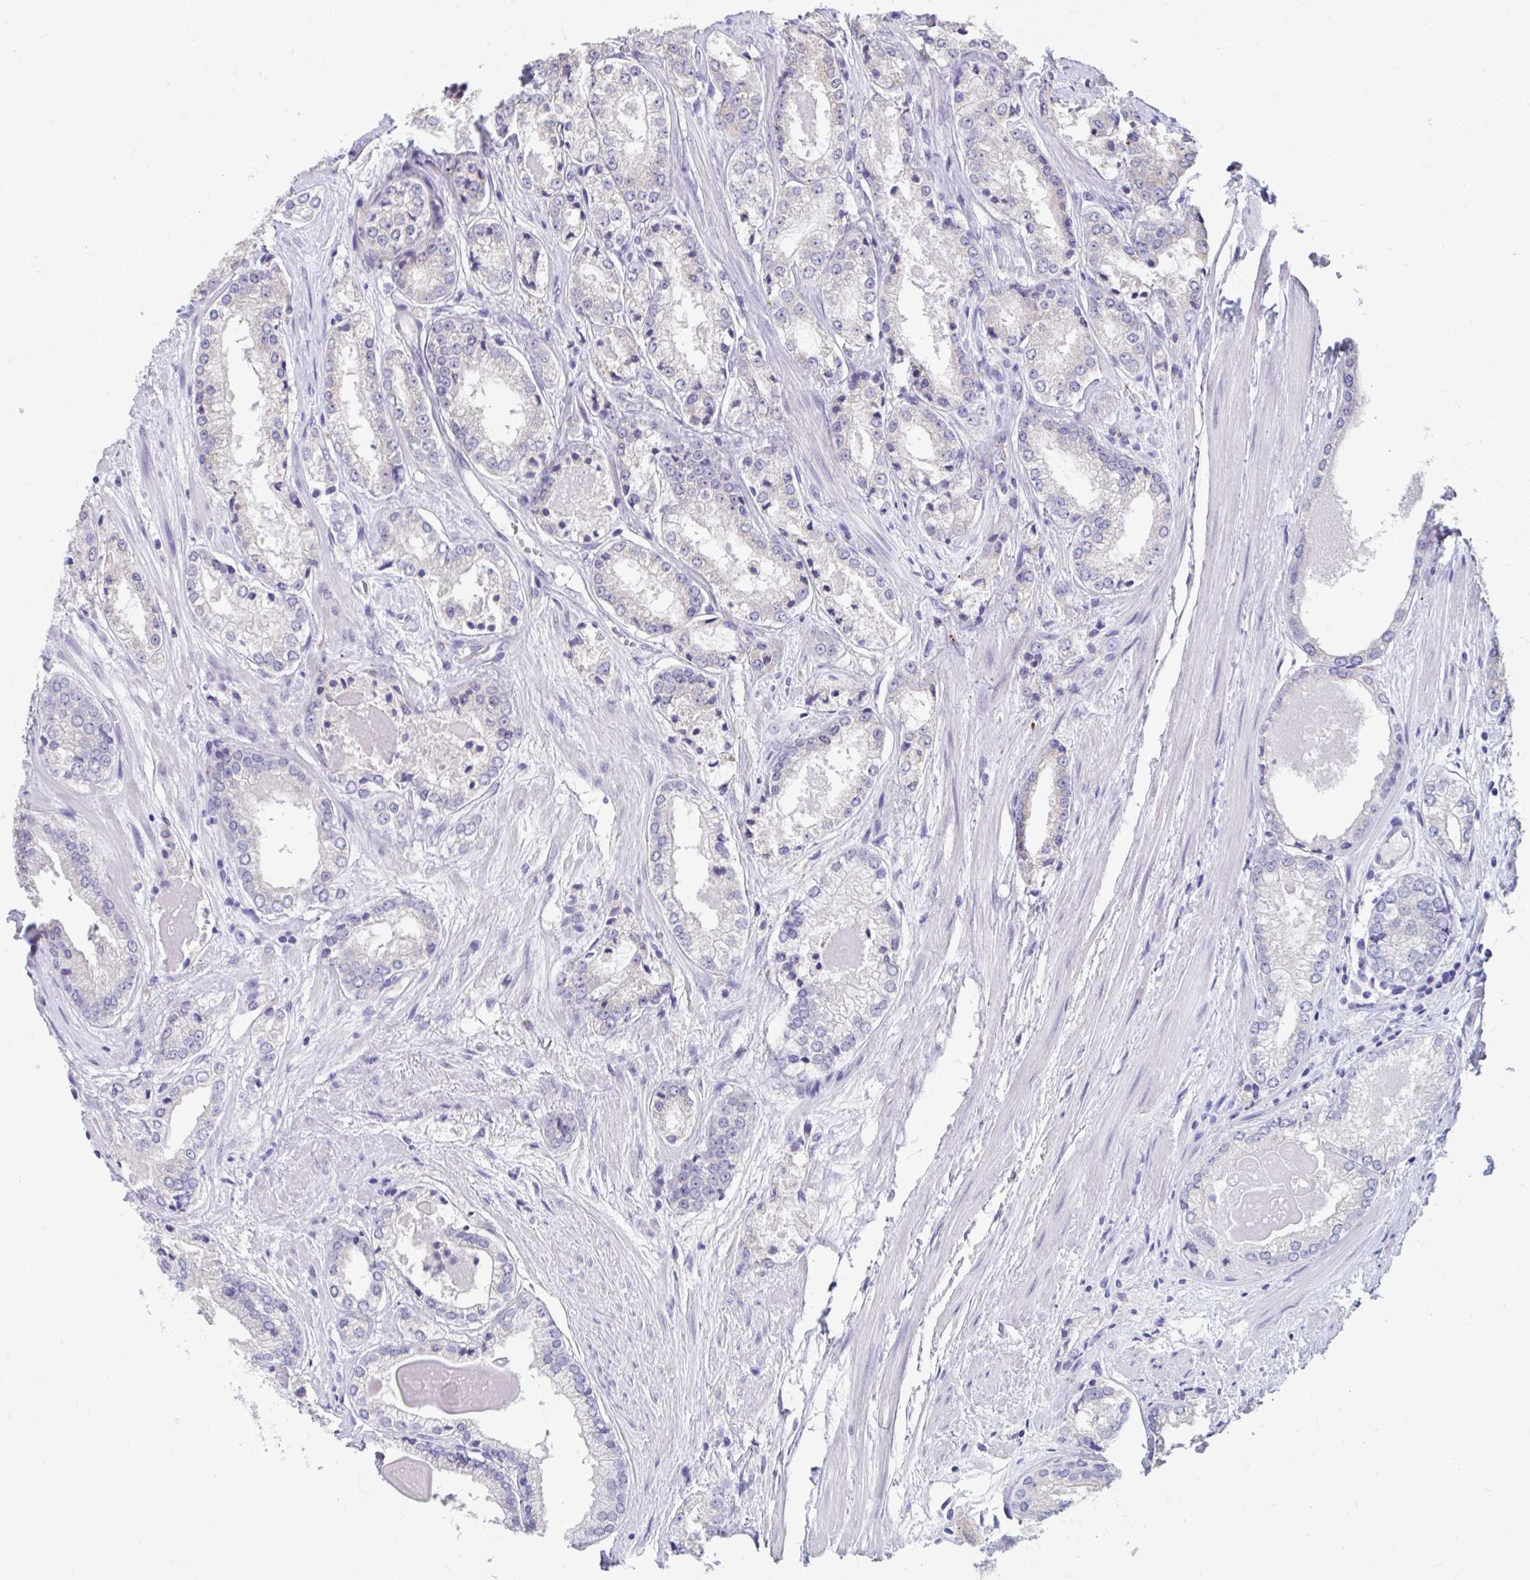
{"staining": {"intensity": "negative", "quantity": "none", "location": "none"}, "tissue": "prostate cancer", "cell_type": "Tumor cells", "image_type": "cancer", "snomed": [{"axis": "morphology", "description": "Adenocarcinoma, NOS"}, {"axis": "morphology", "description": "Adenocarcinoma, Low grade"}, {"axis": "topography", "description": "Prostate"}], "caption": "IHC micrograph of prostate adenocarcinoma (low-grade) stained for a protein (brown), which displays no staining in tumor cells. (Brightfield microscopy of DAB IHC at high magnification).", "gene": "GPR162", "patient": {"sex": "male", "age": 68}}